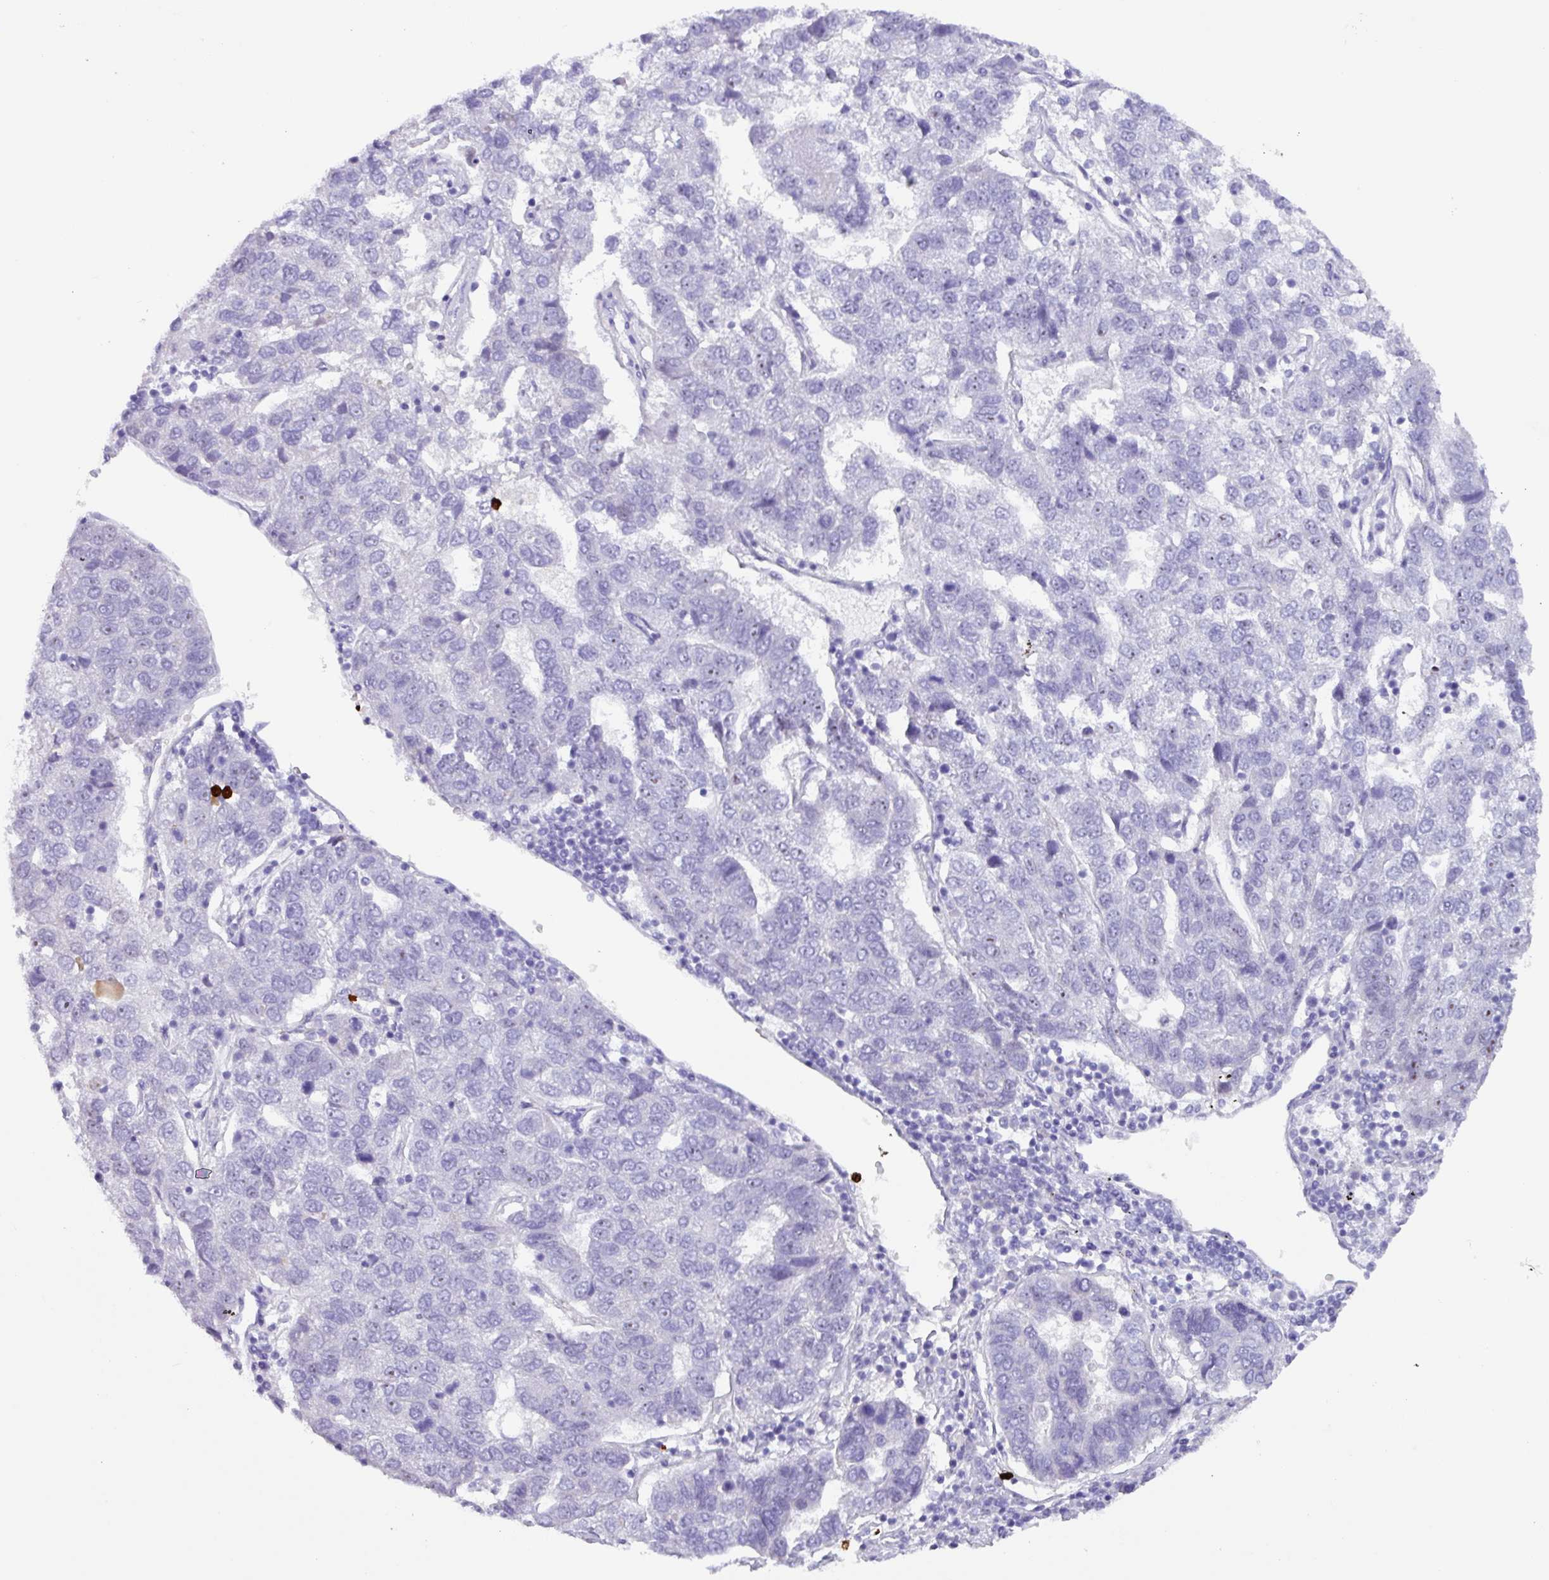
{"staining": {"intensity": "negative", "quantity": "none", "location": "none"}, "tissue": "pancreatic cancer", "cell_type": "Tumor cells", "image_type": "cancer", "snomed": [{"axis": "morphology", "description": "Adenocarcinoma, NOS"}, {"axis": "topography", "description": "Pancreas"}], "caption": "Pancreatic adenocarcinoma was stained to show a protein in brown. There is no significant expression in tumor cells. The staining was performed using DAB (3,3'-diaminobenzidine) to visualize the protein expression in brown, while the nuclei were stained in blue with hematoxylin (Magnification: 20x).", "gene": "MRM2", "patient": {"sex": "female", "age": 61}}